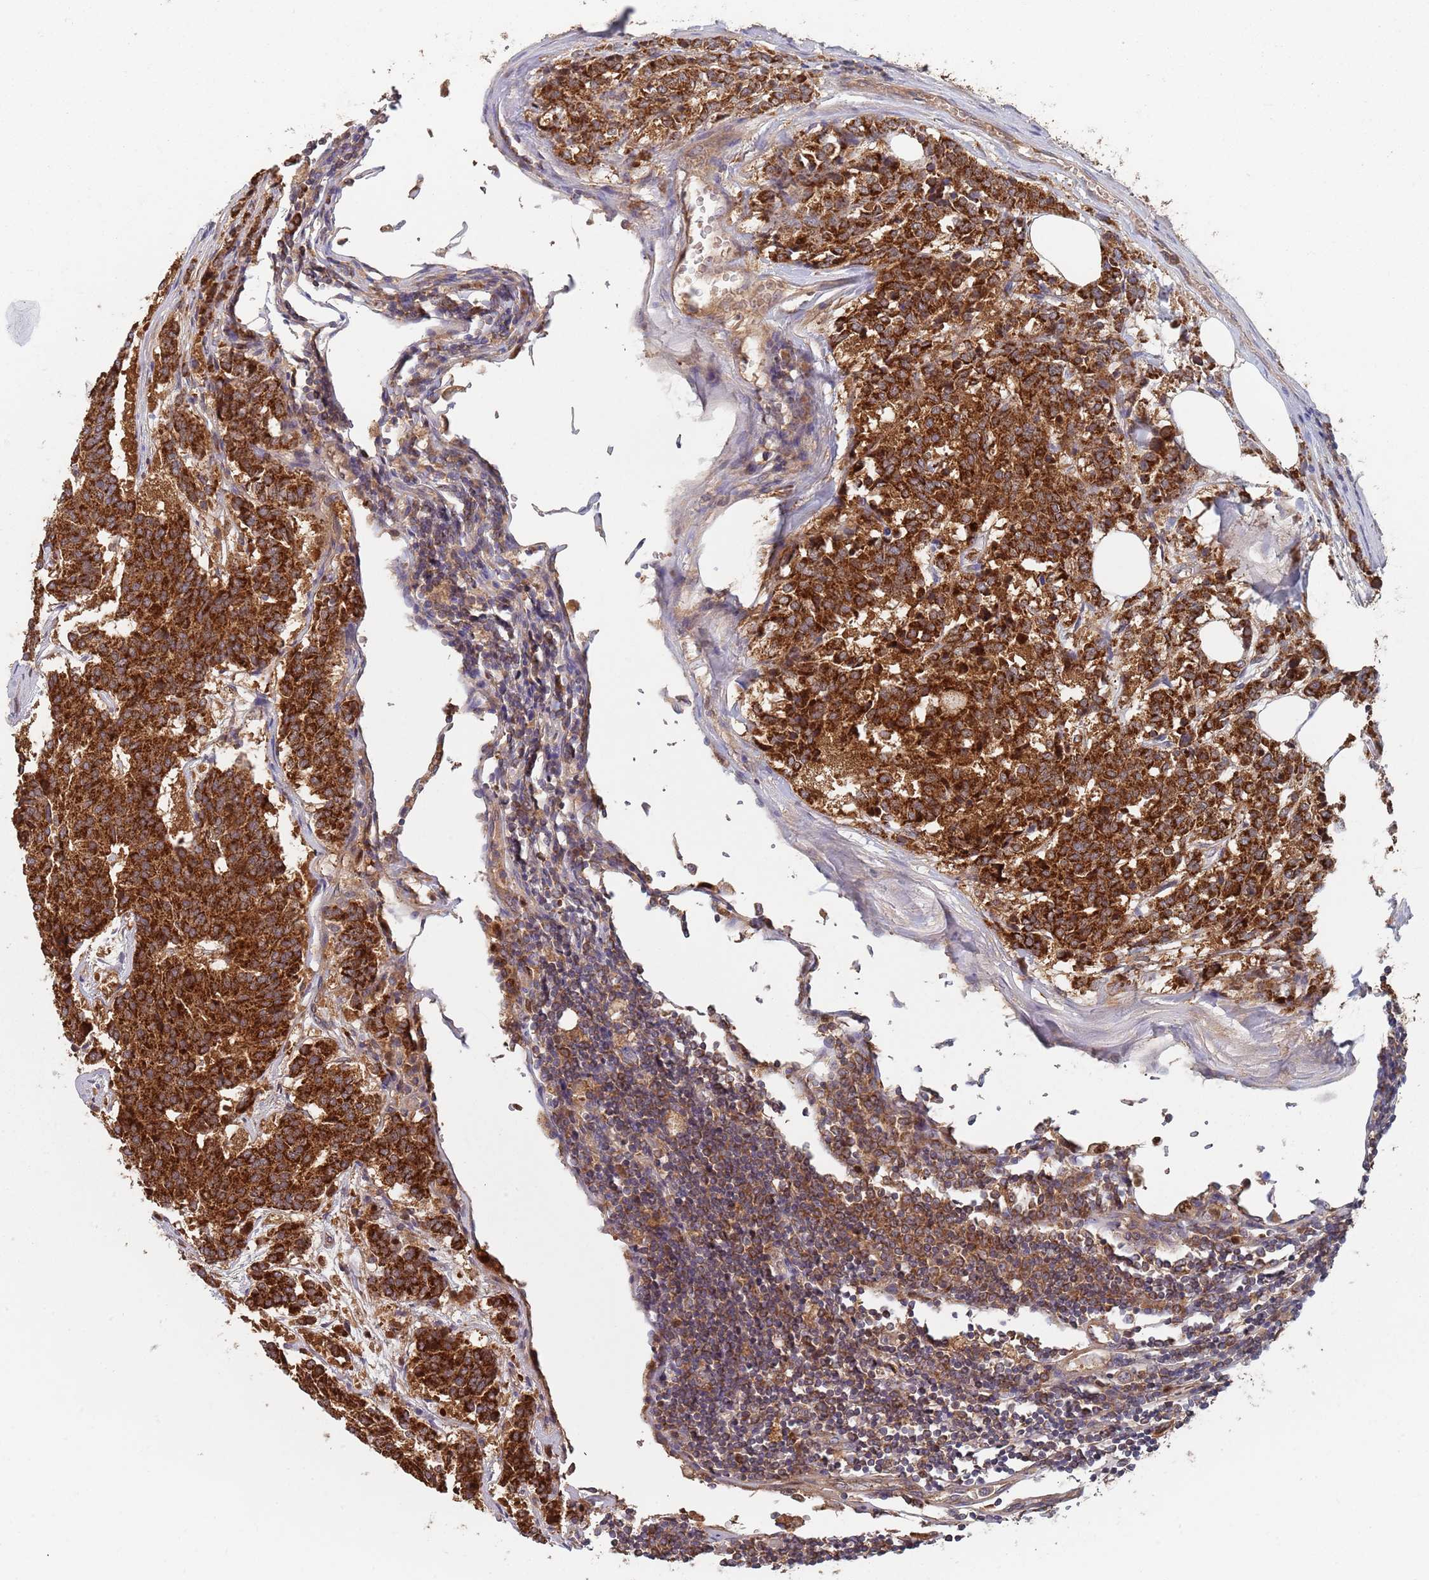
{"staining": {"intensity": "strong", "quantity": ">75%", "location": "cytoplasmic/membranous"}, "tissue": "carcinoid", "cell_type": "Tumor cells", "image_type": "cancer", "snomed": [{"axis": "morphology", "description": "Carcinoid, malignant, NOS"}, {"axis": "topography", "description": "Pancreas"}], "caption": "A high amount of strong cytoplasmic/membranous expression is seen in approximately >75% of tumor cells in carcinoid tissue.", "gene": "GDI2", "patient": {"sex": "female", "age": 54}}